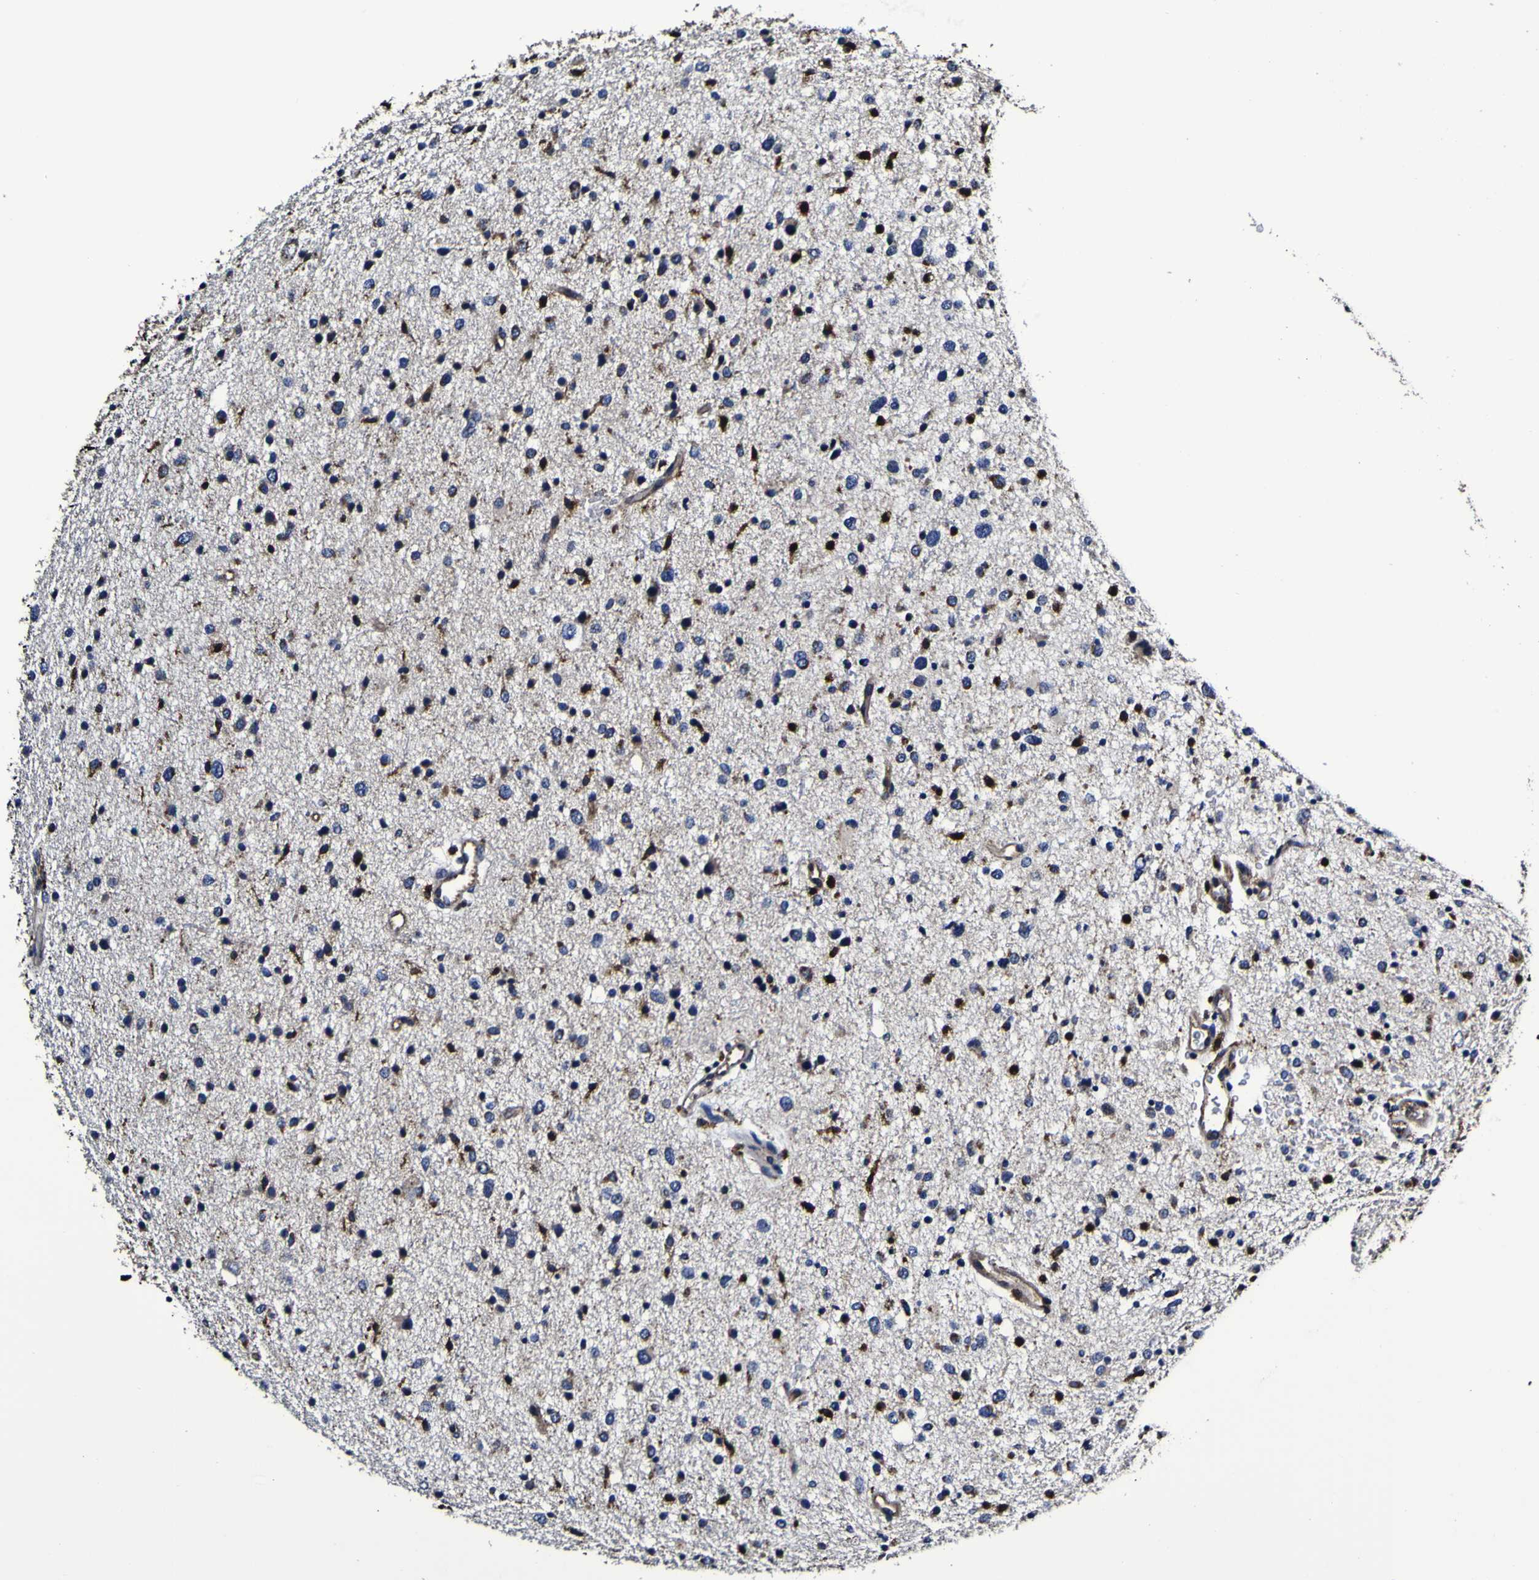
{"staining": {"intensity": "moderate", "quantity": "<25%", "location": "cytoplasmic/membranous,nuclear"}, "tissue": "glioma", "cell_type": "Tumor cells", "image_type": "cancer", "snomed": [{"axis": "morphology", "description": "Glioma, malignant, Low grade"}, {"axis": "topography", "description": "Brain"}], "caption": "High-magnification brightfield microscopy of glioma stained with DAB (brown) and counterstained with hematoxylin (blue). tumor cells exhibit moderate cytoplasmic/membranous and nuclear positivity is present in approximately<25% of cells.", "gene": "GPX1", "patient": {"sex": "female", "age": 37}}